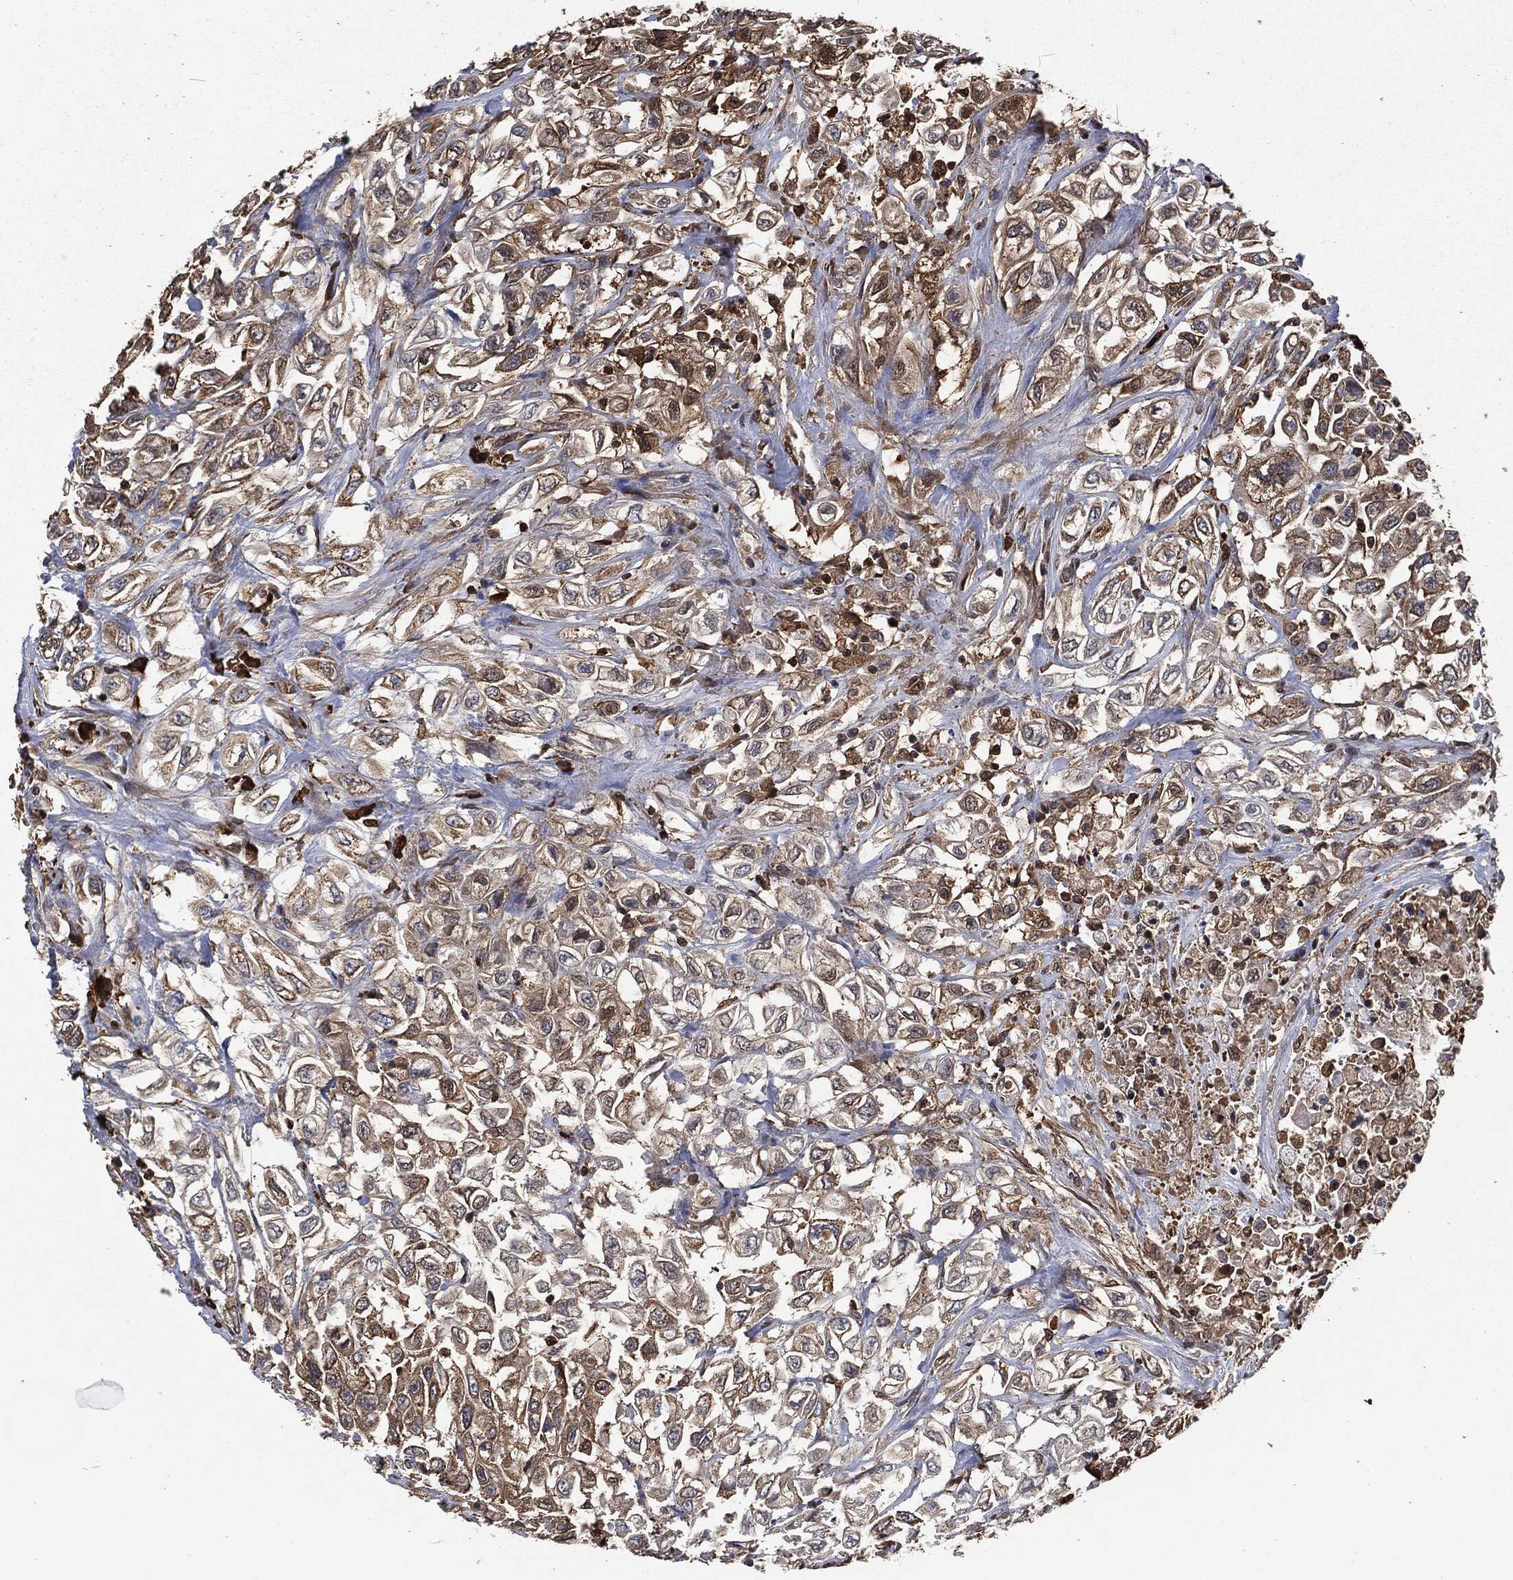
{"staining": {"intensity": "moderate", "quantity": "<25%", "location": "cytoplasmic/membranous"}, "tissue": "urothelial cancer", "cell_type": "Tumor cells", "image_type": "cancer", "snomed": [{"axis": "morphology", "description": "Urothelial carcinoma, High grade"}, {"axis": "topography", "description": "Urinary bladder"}], "caption": "This is a histology image of immunohistochemistry staining of urothelial carcinoma (high-grade), which shows moderate expression in the cytoplasmic/membranous of tumor cells.", "gene": "PRDX4", "patient": {"sex": "female", "age": 56}}